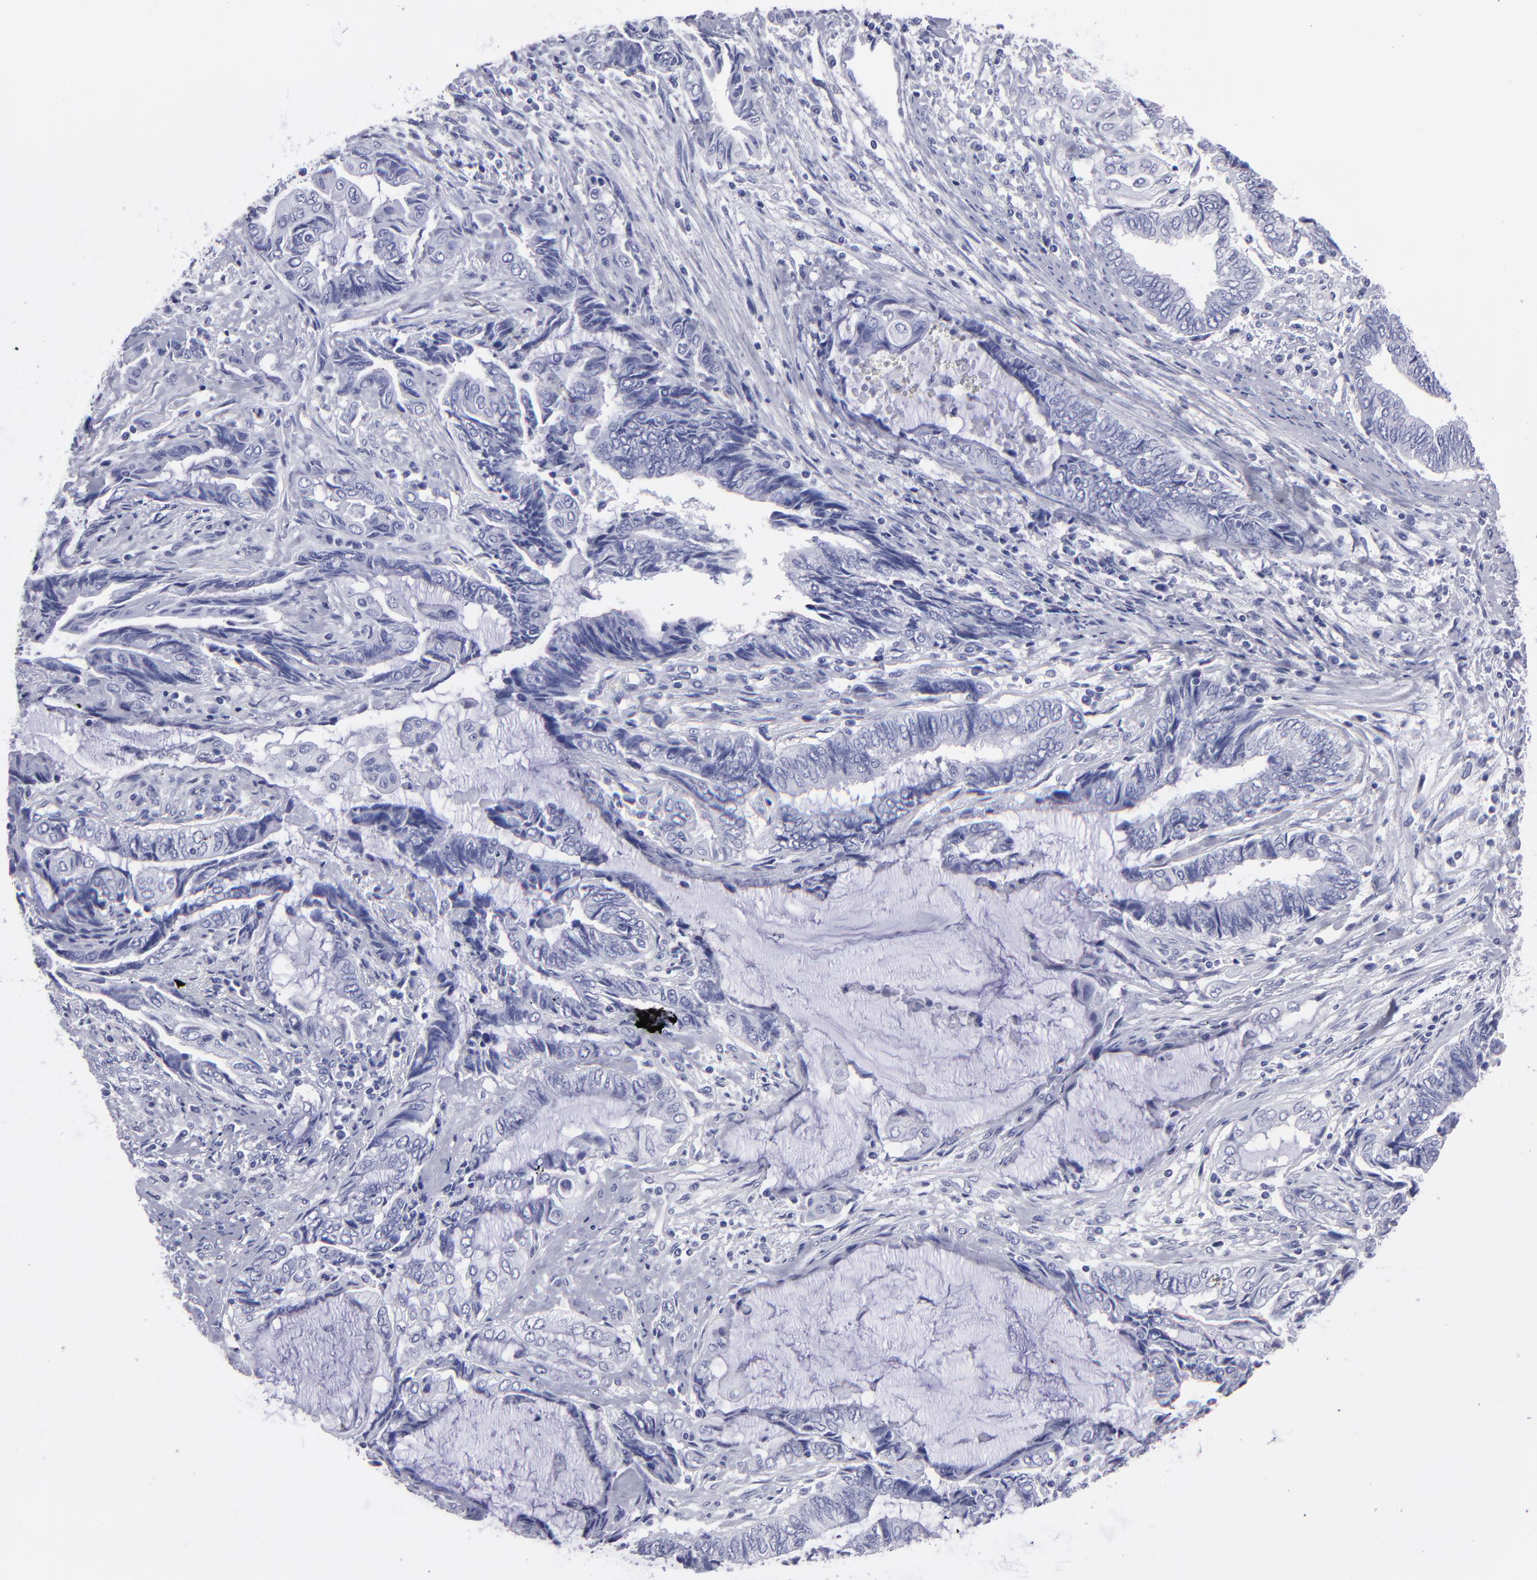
{"staining": {"intensity": "negative", "quantity": "none", "location": "none"}, "tissue": "endometrial cancer", "cell_type": "Tumor cells", "image_type": "cancer", "snomed": [{"axis": "morphology", "description": "Adenocarcinoma, NOS"}, {"axis": "topography", "description": "Uterus"}, {"axis": "topography", "description": "Endometrium"}], "caption": "The immunohistochemistry image has no significant positivity in tumor cells of endometrial cancer (adenocarcinoma) tissue.", "gene": "MB", "patient": {"sex": "female", "age": 70}}